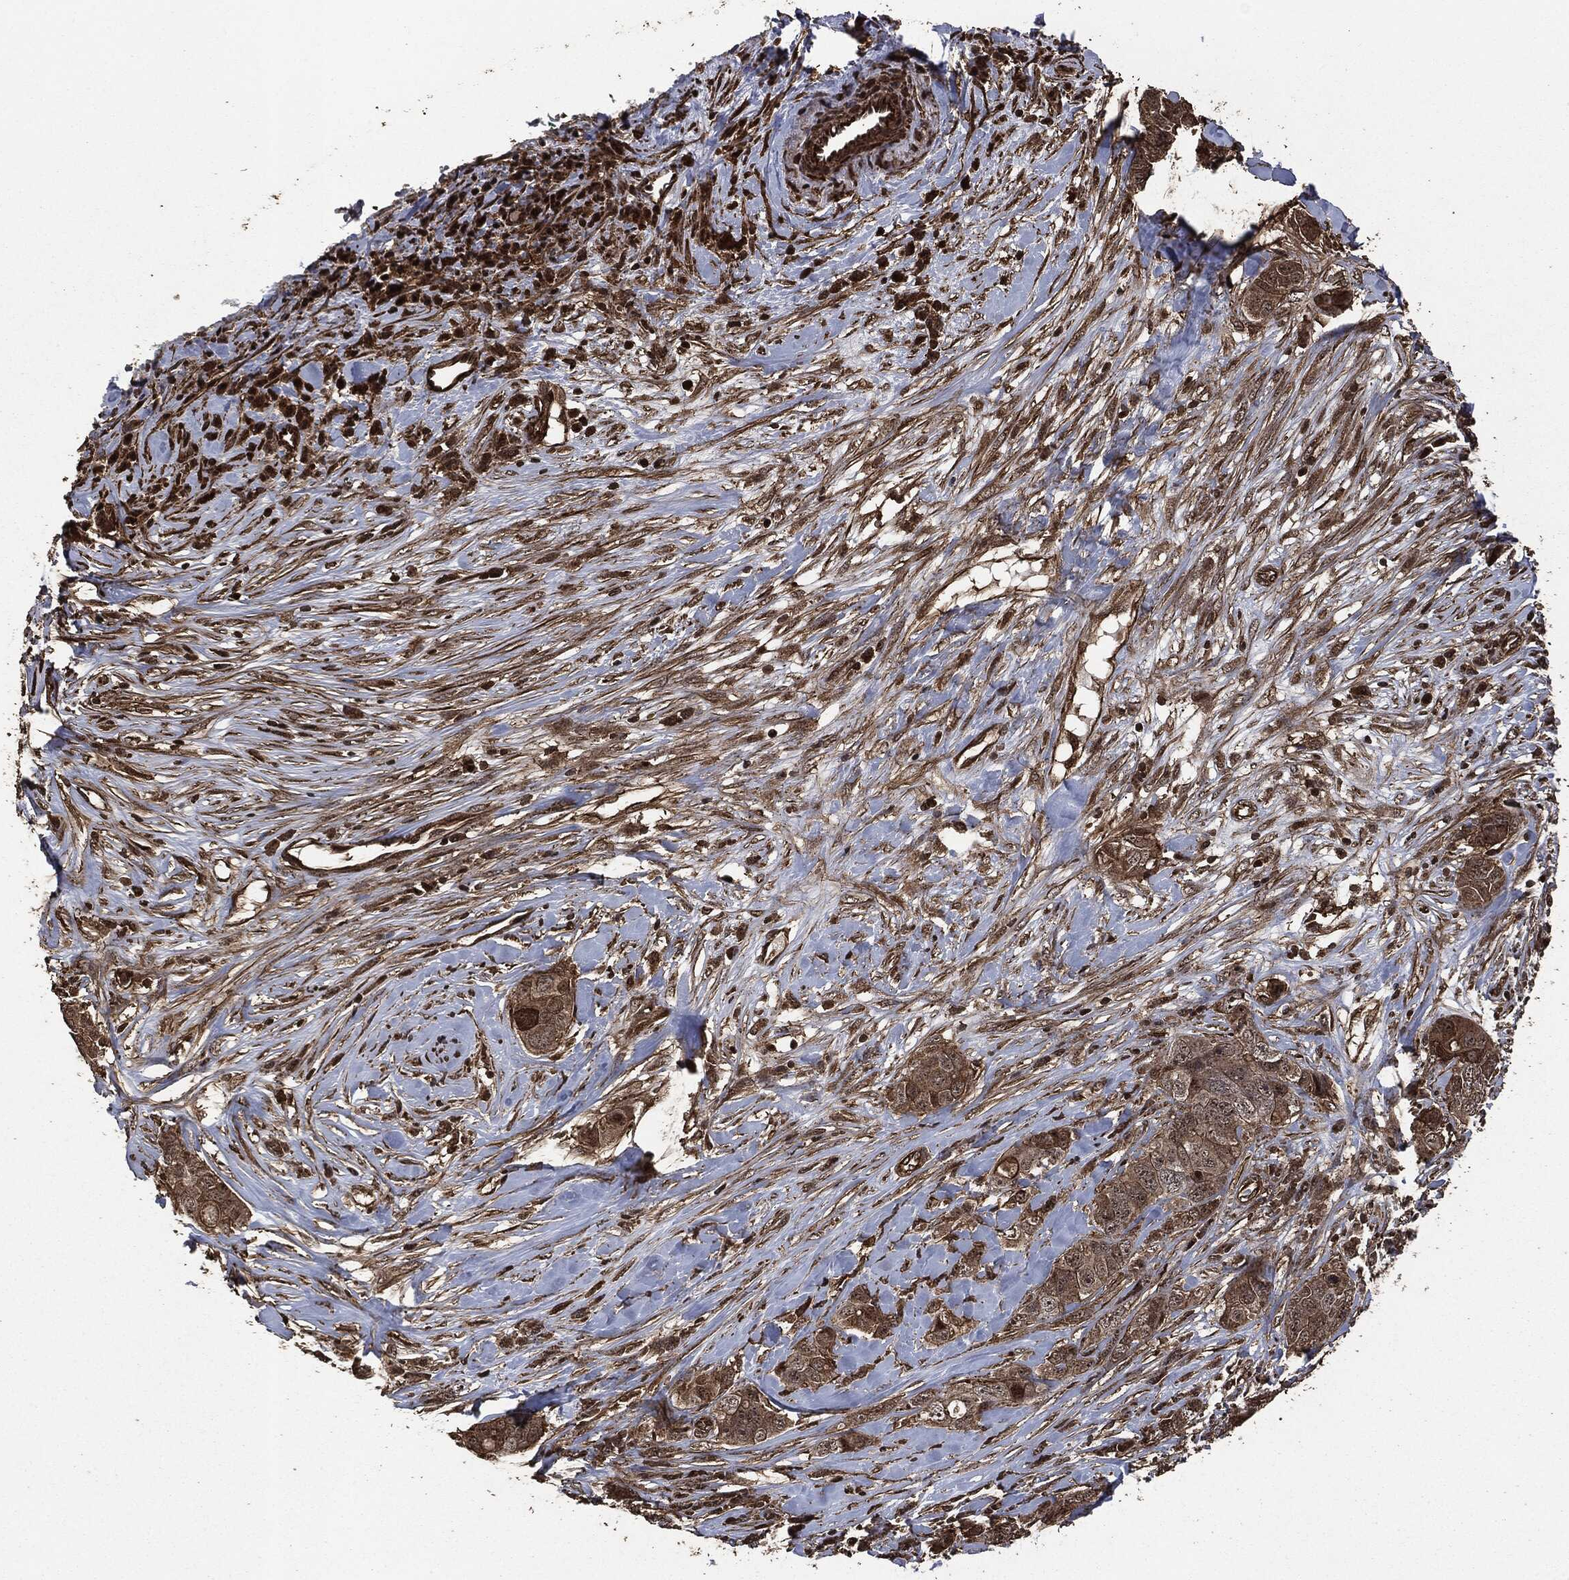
{"staining": {"intensity": "moderate", "quantity": ">75%", "location": "cytoplasmic/membranous"}, "tissue": "breast cancer", "cell_type": "Tumor cells", "image_type": "cancer", "snomed": [{"axis": "morphology", "description": "Duct carcinoma"}, {"axis": "topography", "description": "Breast"}], "caption": "Immunohistochemical staining of breast invasive ductal carcinoma displays medium levels of moderate cytoplasmic/membranous positivity in about >75% of tumor cells.", "gene": "HRAS", "patient": {"sex": "female", "age": 43}}